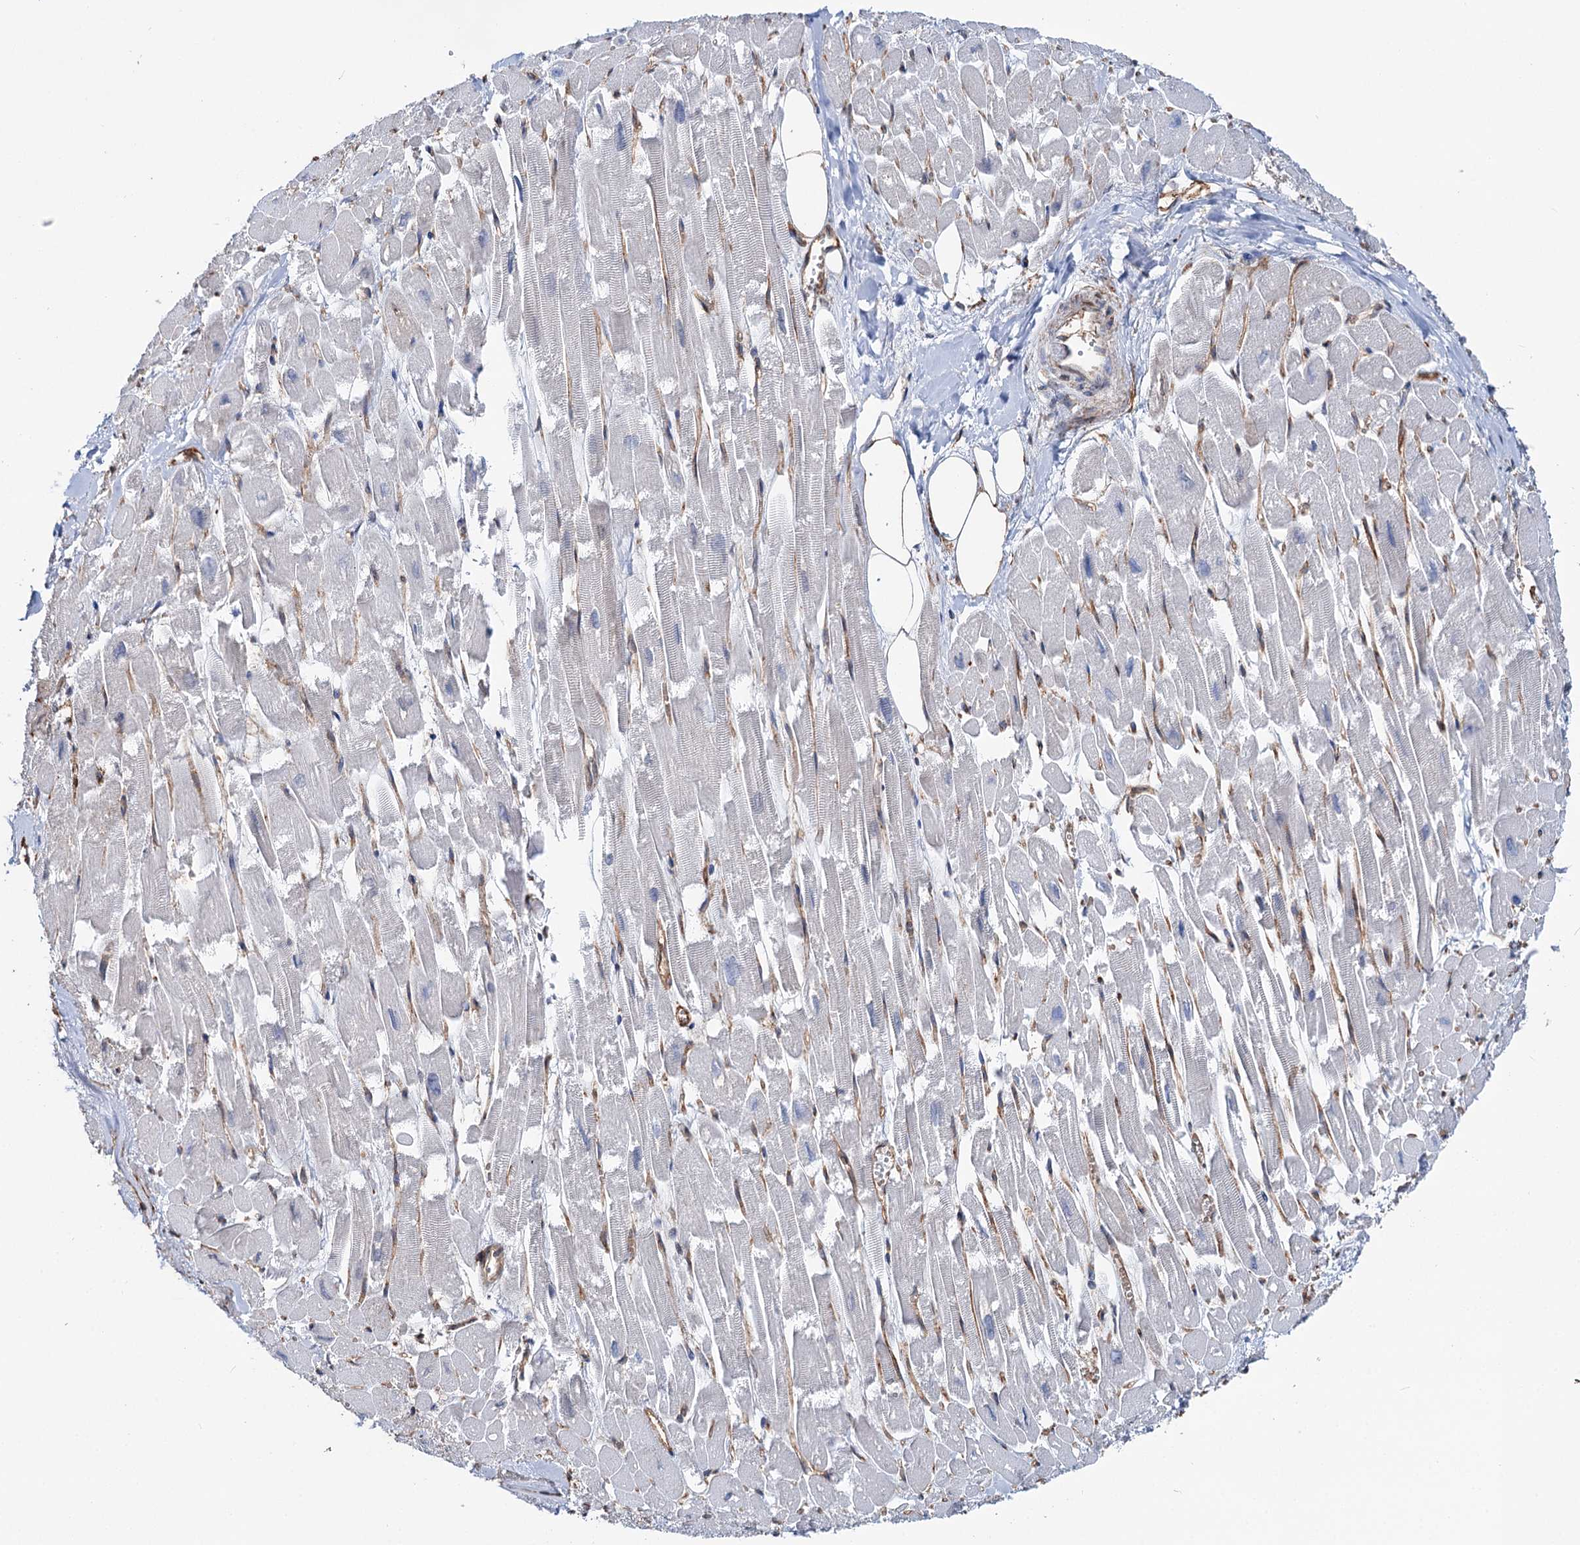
{"staining": {"intensity": "moderate", "quantity": "<25%", "location": "cytoplasmic/membranous"}, "tissue": "heart muscle", "cell_type": "Cardiomyocytes", "image_type": "normal", "snomed": [{"axis": "morphology", "description": "Normal tissue, NOS"}, {"axis": "topography", "description": "Heart"}], "caption": "Immunohistochemistry image of normal human heart muscle stained for a protein (brown), which shows low levels of moderate cytoplasmic/membranous expression in approximately <25% of cardiomyocytes.", "gene": "PTDSS2", "patient": {"sex": "male", "age": 54}}